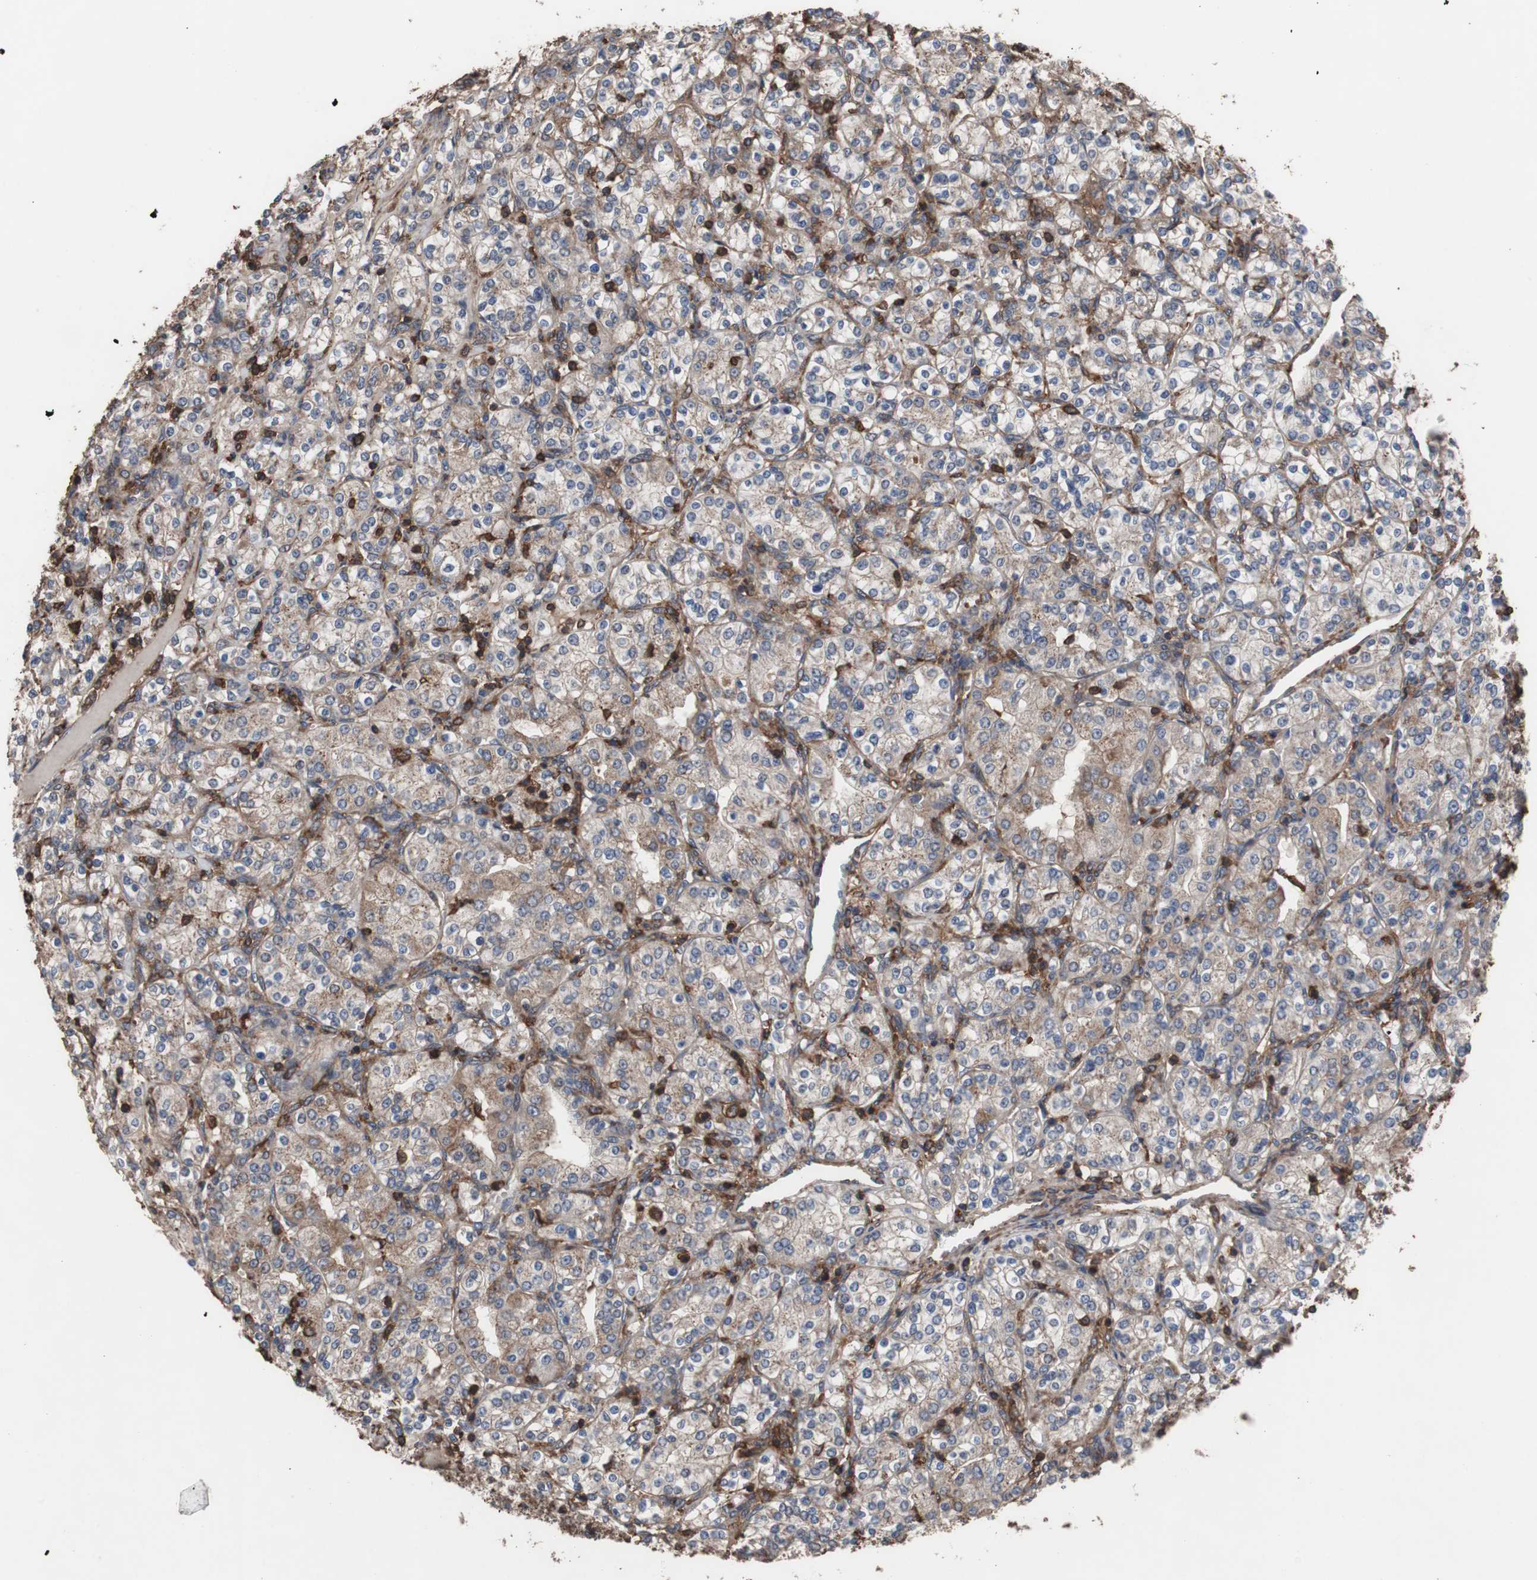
{"staining": {"intensity": "weak", "quantity": "25%-75%", "location": "cytoplasmic/membranous"}, "tissue": "renal cancer", "cell_type": "Tumor cells", "image_type": "cancer", "snomed": [{"axis": "morphology", "description": "Adenocarcinoma, NOS"}, {"axis": "topography", "description": "Kidney"}], "caption": "High-power microscopy captured an immunohistochemistry histopathology image of renal cancer (adenocarcinoma), revealing weak cytoplasmic/membranous positivity in about 25%-75% of tumor cells.", "gene": "COL6A2", "patient": {"sex": "male", "age": 77}}